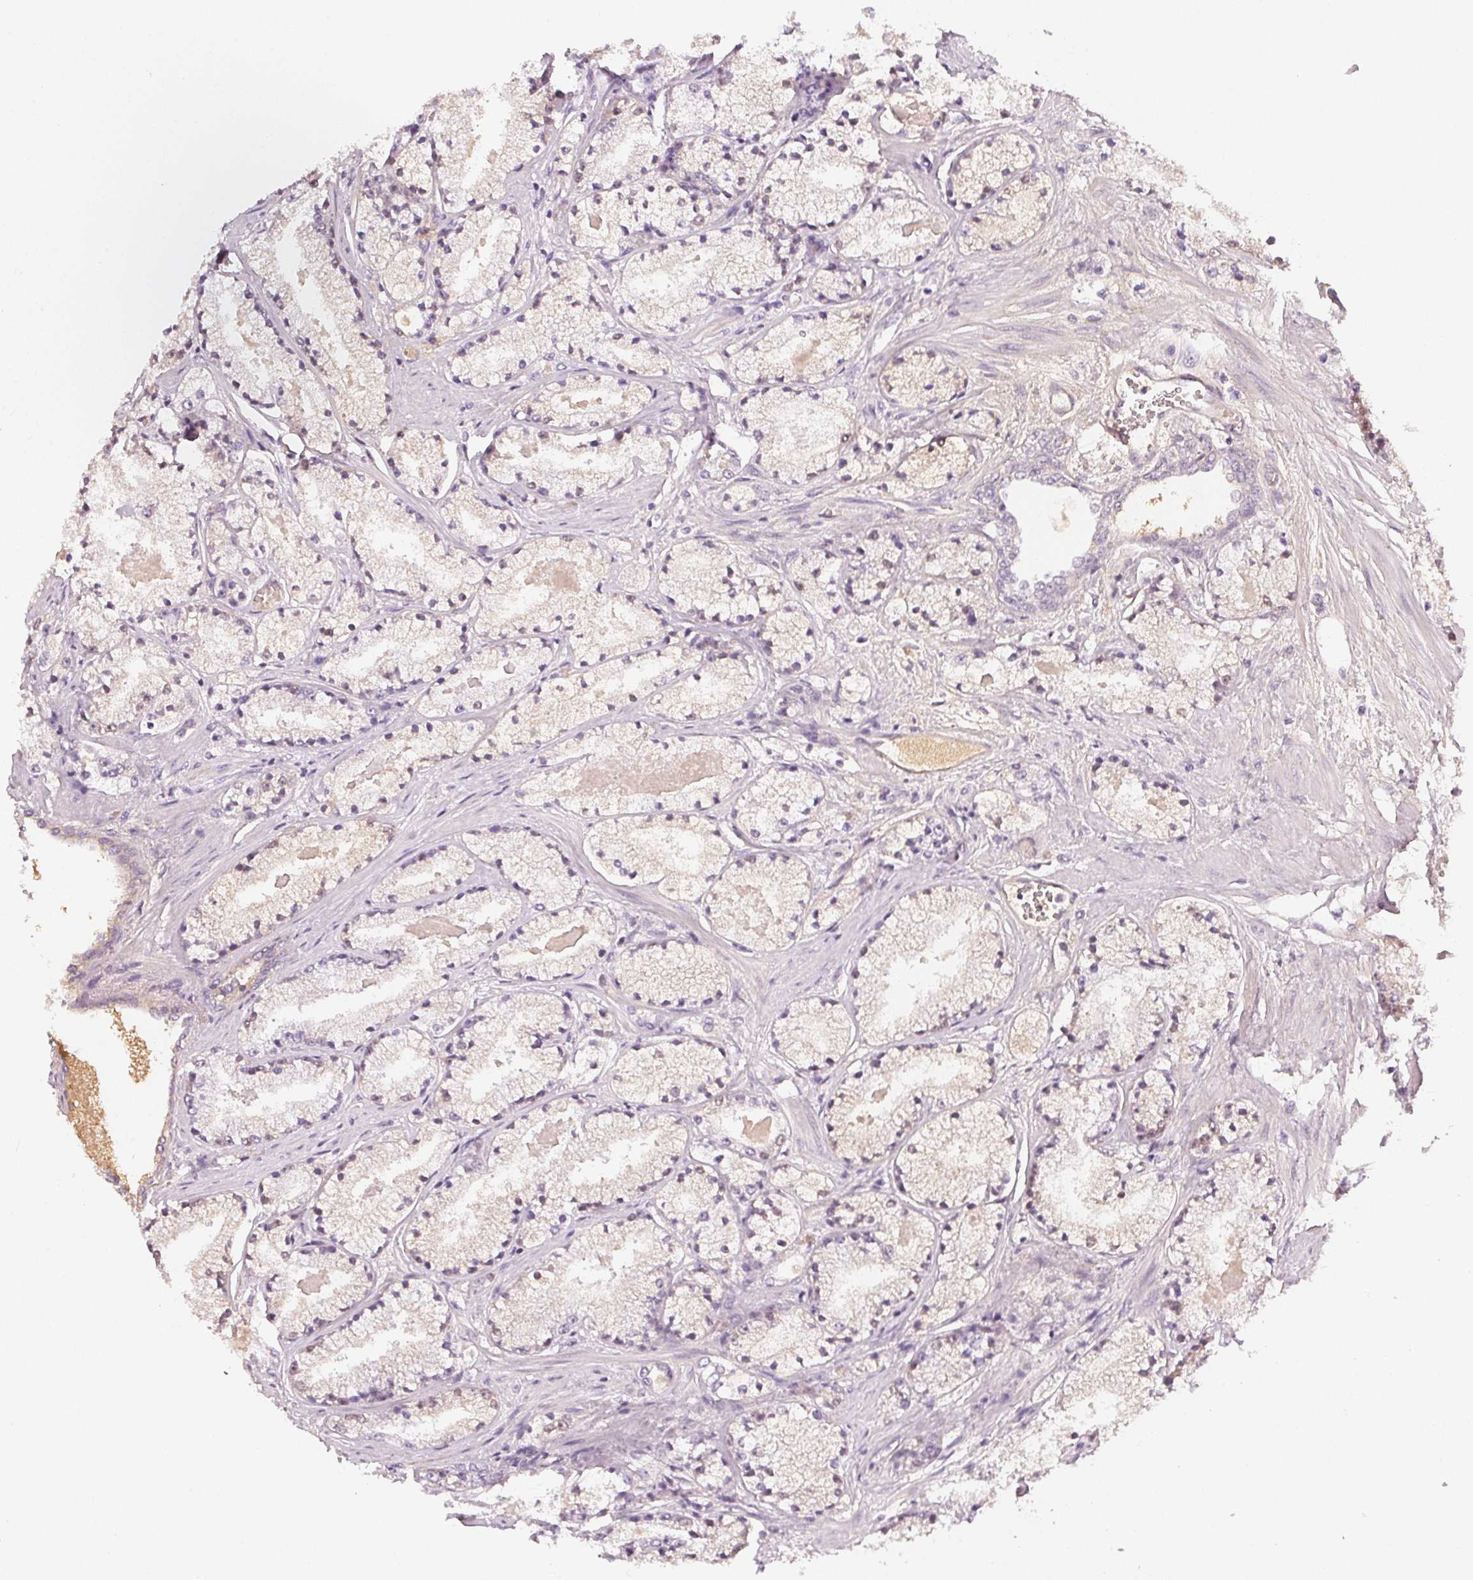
{"staining": {"intensity": "negative", "quantity": "none", "location": "none"}, "tissue": "prostate cancer", "cell_type": "Tumor cells", "image_type": "cancer", "snomed": [{"axis": "morphology", "description": "Adenocarcinoma, High grade"}, {"axis": "topography", "description": "Prostate"}], "caption": "Prostate cancer was stained to show a protein in brown. There is no significant staining in tumor cells. (DAB (3,3'-diaminobenzidine) IHC, high magnification).", "gene": "AFM", "patient": {"sex": "male", "age": 63}}